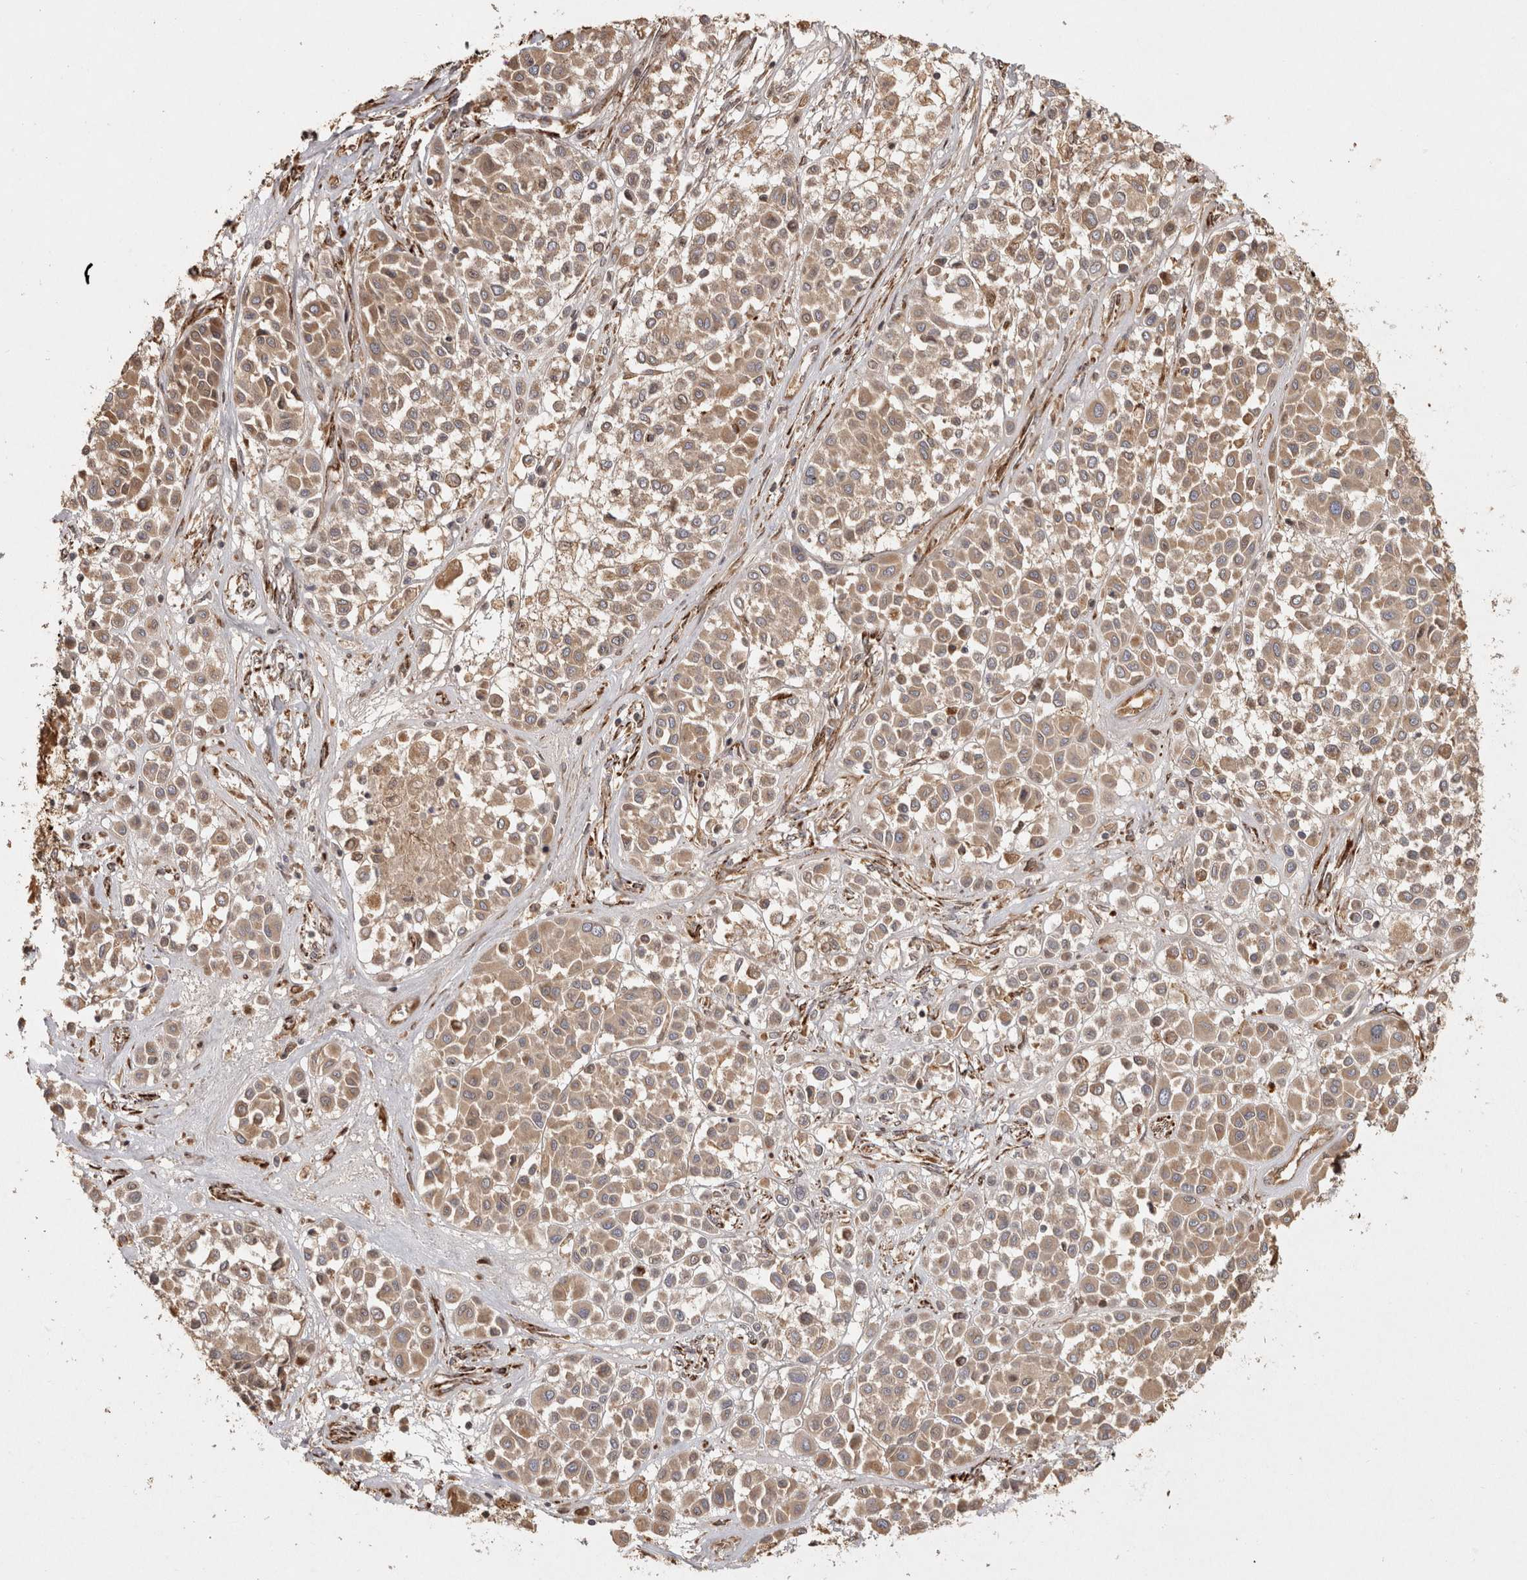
{"staining": {"intensity": "weak", "quantity": ">75%", "location": "cytoplasmic/membranous"}, "tissue": "melanoma", "cell_type": "Tumor cells", "image_type": "cancer", "snomed": [{"axis": "morphology", "description": "Malignant melanoma, Metastatic site"}, {"axis": "topography", "description": "Soft tissue"}], "caption": "The micrograph demonstrates staining of melanoma, revealing weak cytoplasmic/membranous protein expression (brown color) within tumor cells.", "gene": "CAMSAP2", "patient": {"sex": "male", "age": 41}}